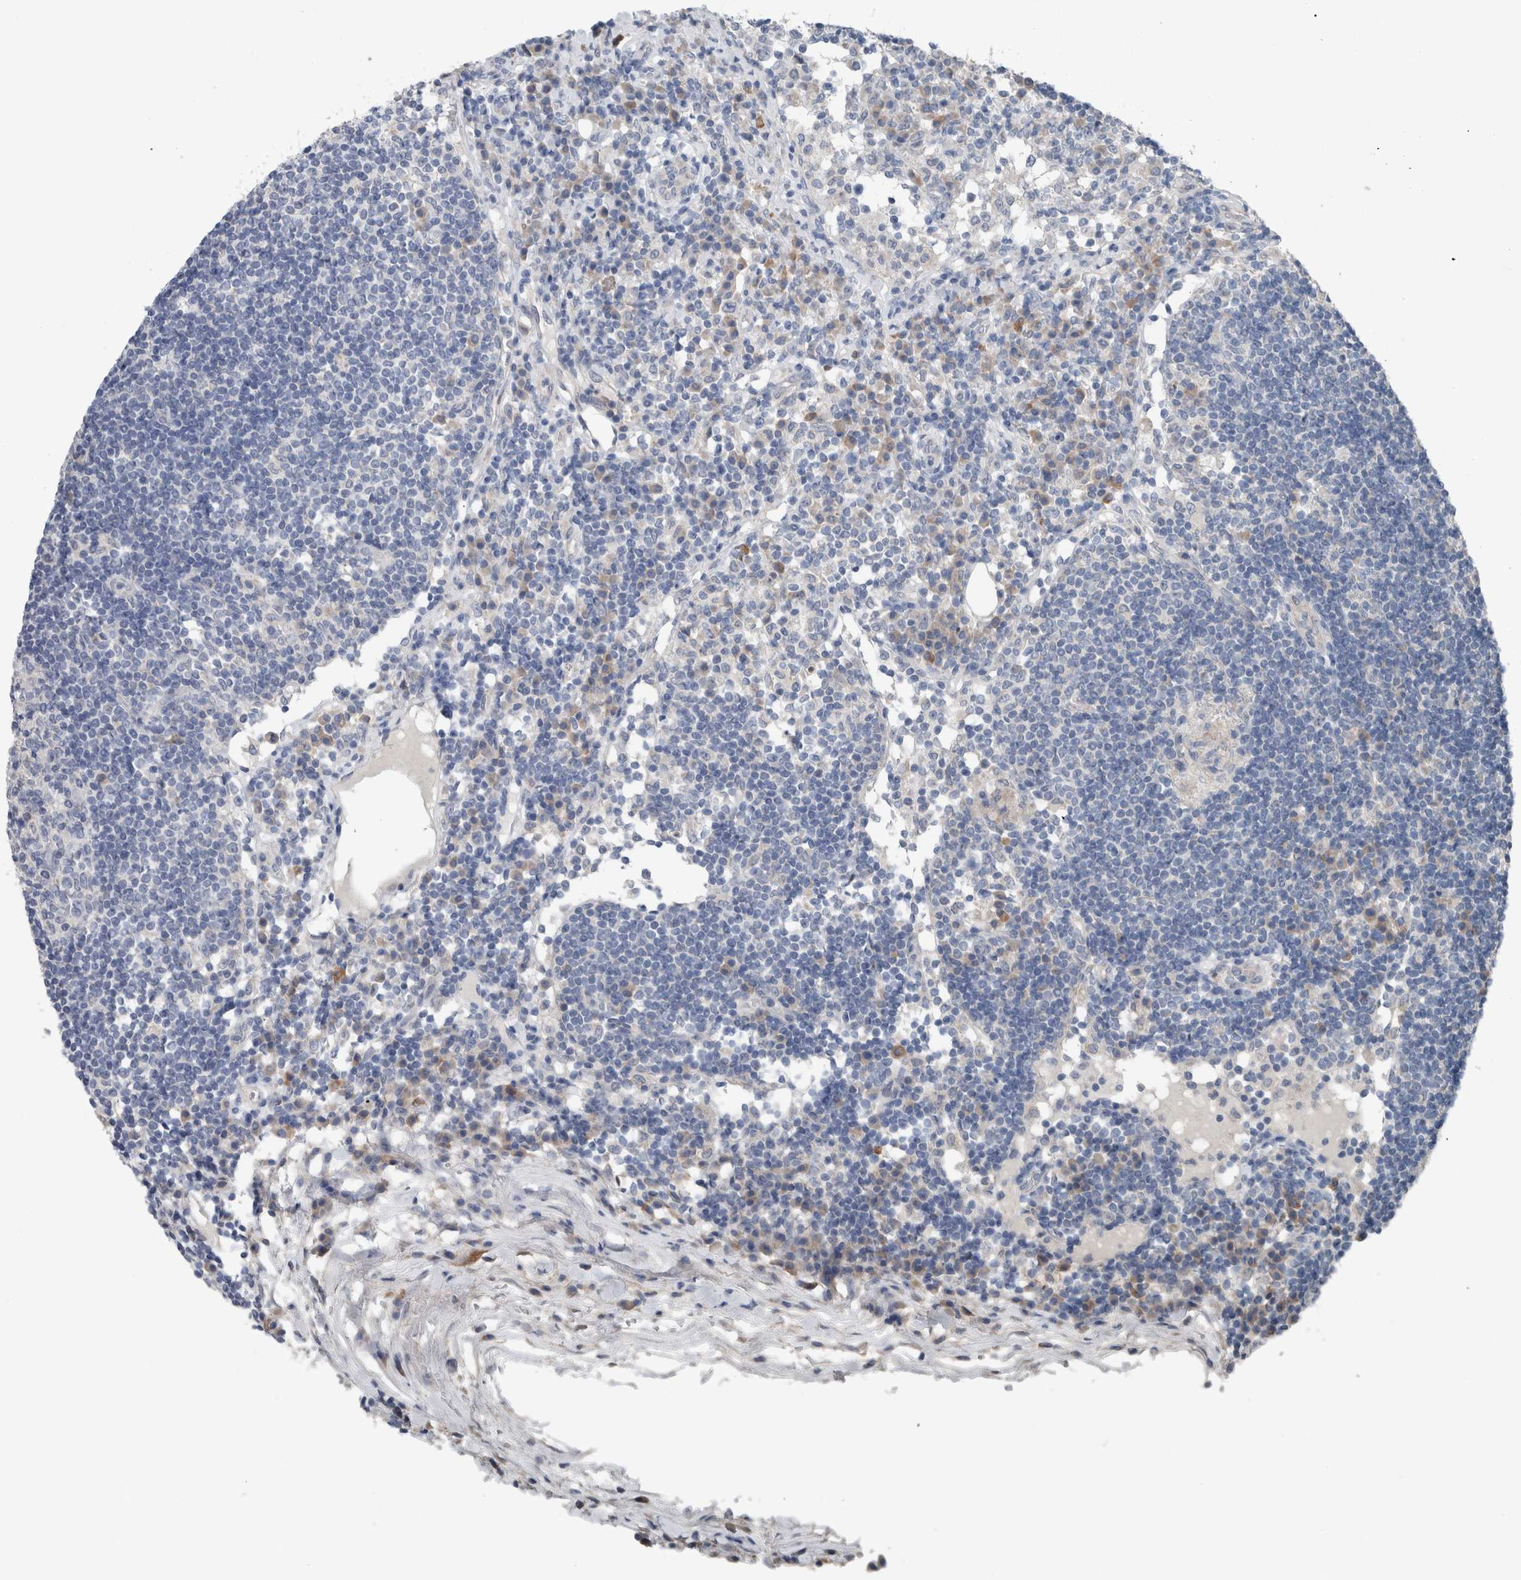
{"staining": {"intensity": "negative", "quantity": "none", "location": "none"}, "tissue": "lymph node", "cell_type": "Germinal center cells", "image_type": "normal", "snomed": [{"axis": "morphology", "description": "Normal tissue, NOS"}, {"axis": "topography", "description": "Lymph node"}], "caption": "Histopathology image shows no significant protein staining in germinal center cells of normal lymph node. (Brightfield microscopy of DAB immunohistochemistry at high magnification).", "gene": "CRNN", "patient": {"sex": "female", "age": 53}}